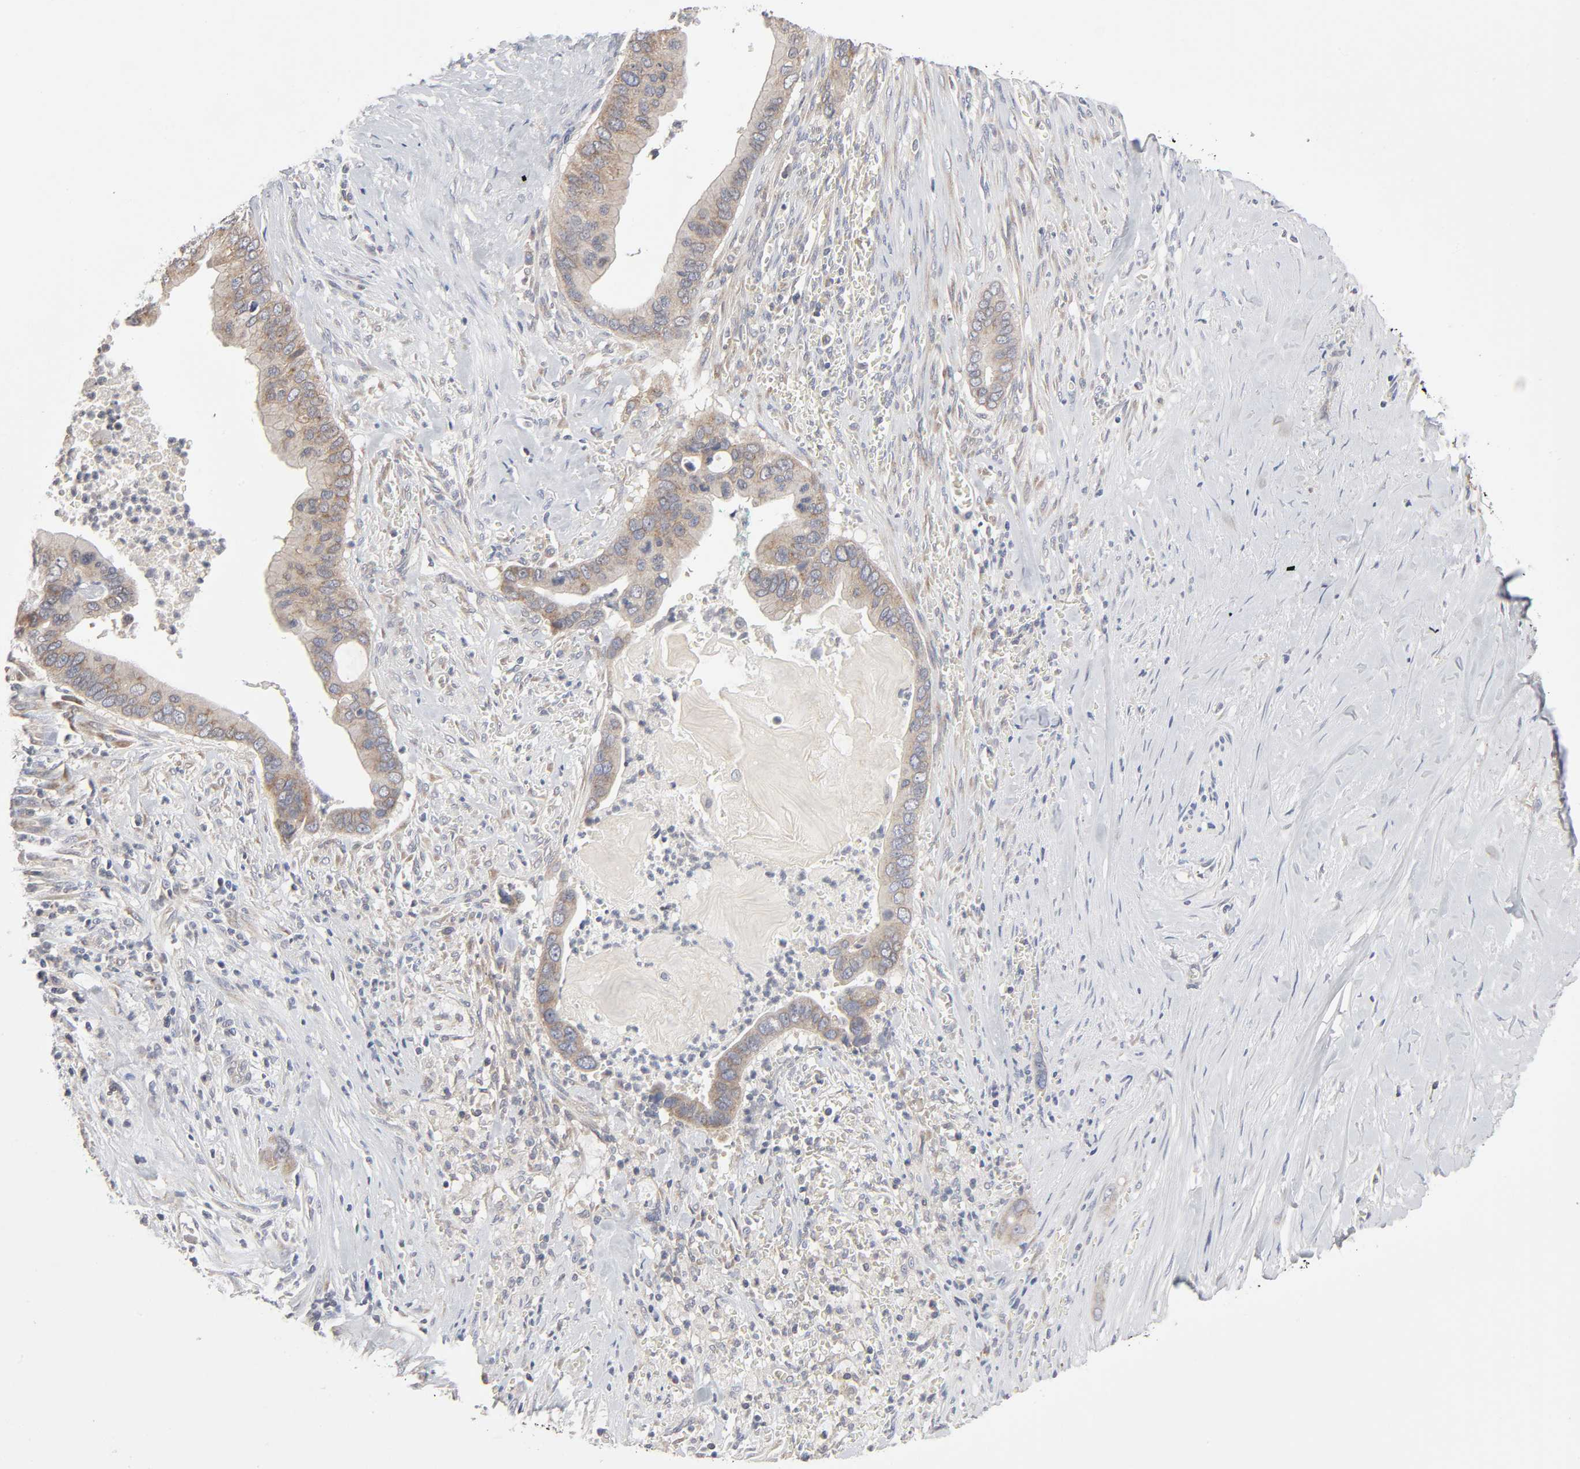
{"staining": {"intensity": "weak", "quantity": ">75%", "location": "cytoplasmic/membranous"}, "tissue": "pancreatic cancer", "cell_type": "Tumor cells", "image_type": "cancer", "snomed": [{"axis": "morphology", "description": "Adenocarcinoma, NOS"}, {"axis": "topography", "description": "Pancreas"}], "caption": "This histopathology image demonstrates pancreatic cancer (adenocarcinoma) stained with immunohistochemistry to label a protein in brown. The cytoplasmic/membranous of tumor cells show weak positivity for the protein. Nuclei are counter-stained blue.", "gene": "IL4R", "patient": {"sex": "male", "age": 59}}